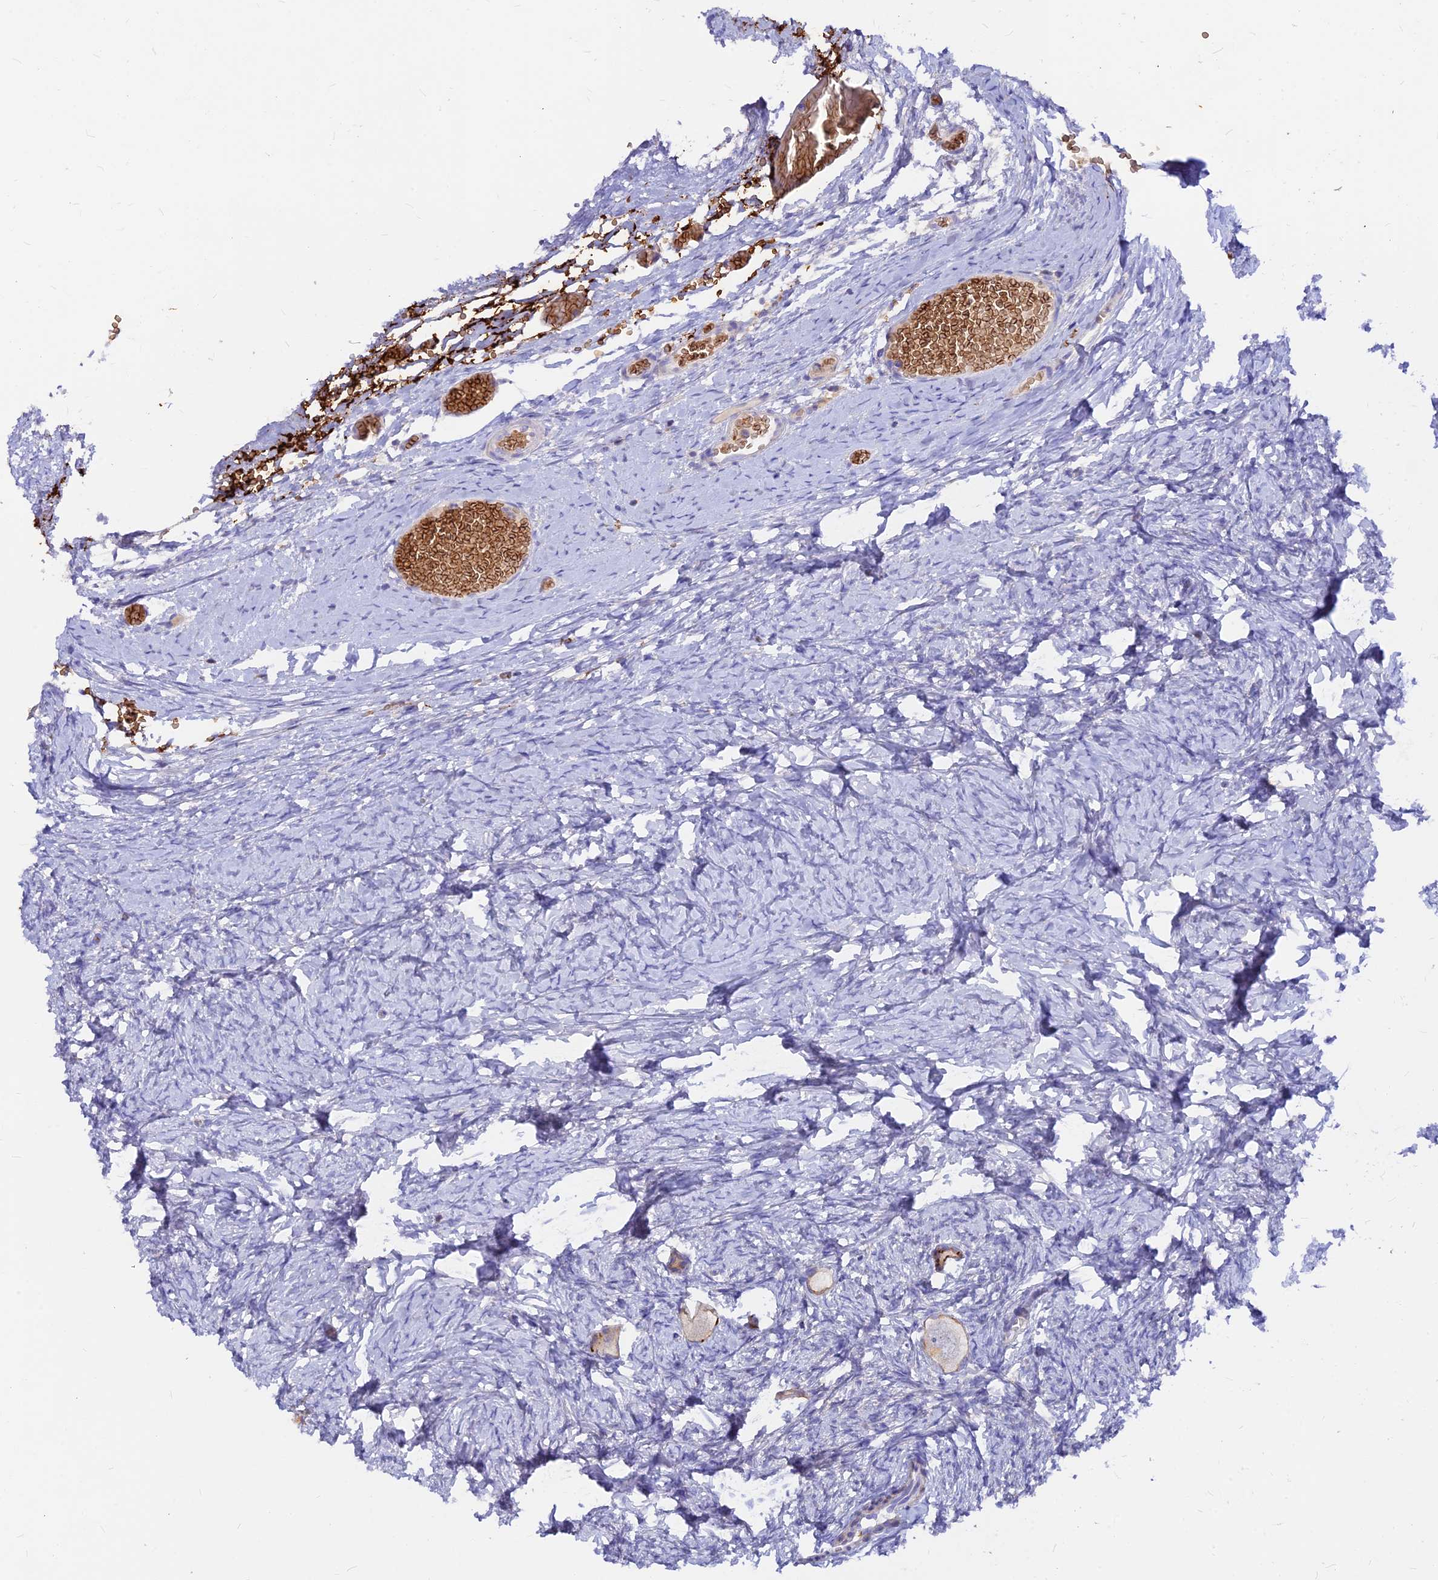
{"staining": {"intensity": "weak", "quantity": "<25%", "location": "cytoplasmic/membranous"}, "tissue": "ovary", "cell_type": "Follicle cells", "image_type": "normal", "snomed": [{"axis": "morphology", "description": "Normal tissue, NOS"}, {"axis": "topography", "description": "Ovary"}], "caption": "Immunohistochemistry (IHC) micrograph of unremarkable ovary: ovary stained with DAB displays no significant protein staining in follicle cells. The staining is performed using DAB (3,3'-diaminobenzidine) brown chromogen with nuclei counter-stained in using hematoxylin.", "gene": "DENND2D", "patient": {"sex": "female", "age": 27}}